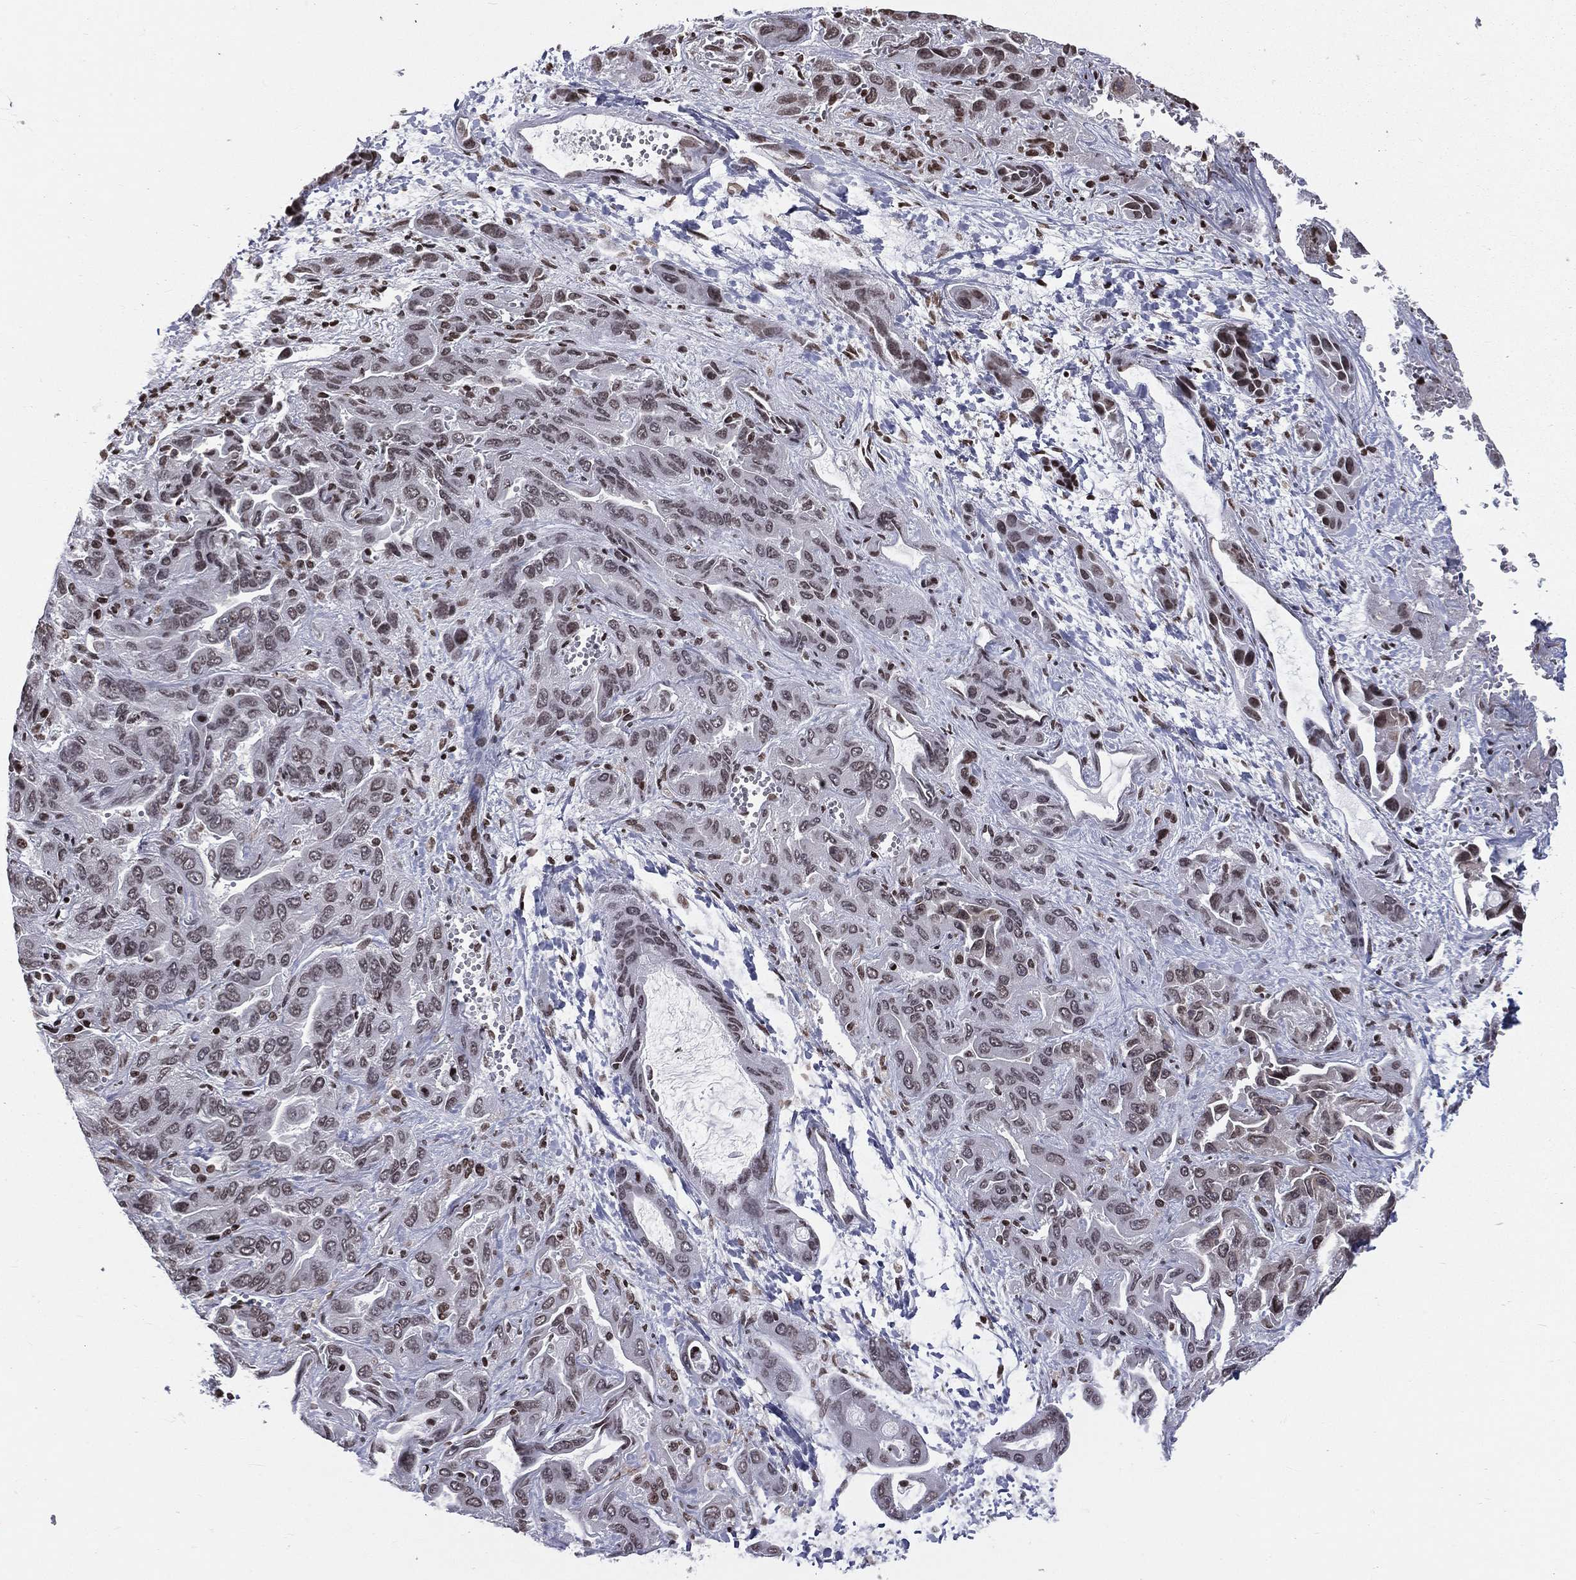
{"staining": {"intensity": "weak", "quantity": ">75%", "location": "nuclear"}, "tissue": "liver cancer", "cell_type": "Tumor cells", "image_type": "cancer", "snomed": [{"axis": "morphology", "description": "Cholangiocarcinoma"}, {"axis": "topography", "description": "Liver"}], "caption": "A photomicrograph showing weak nuclear staining in about >75% of tumor cells in cholangiocarcinoma (liver), as visualized by brown immunohistochemical staining.", "gene": "RFX7", "patient": {"sex": "female", "age": 52}}